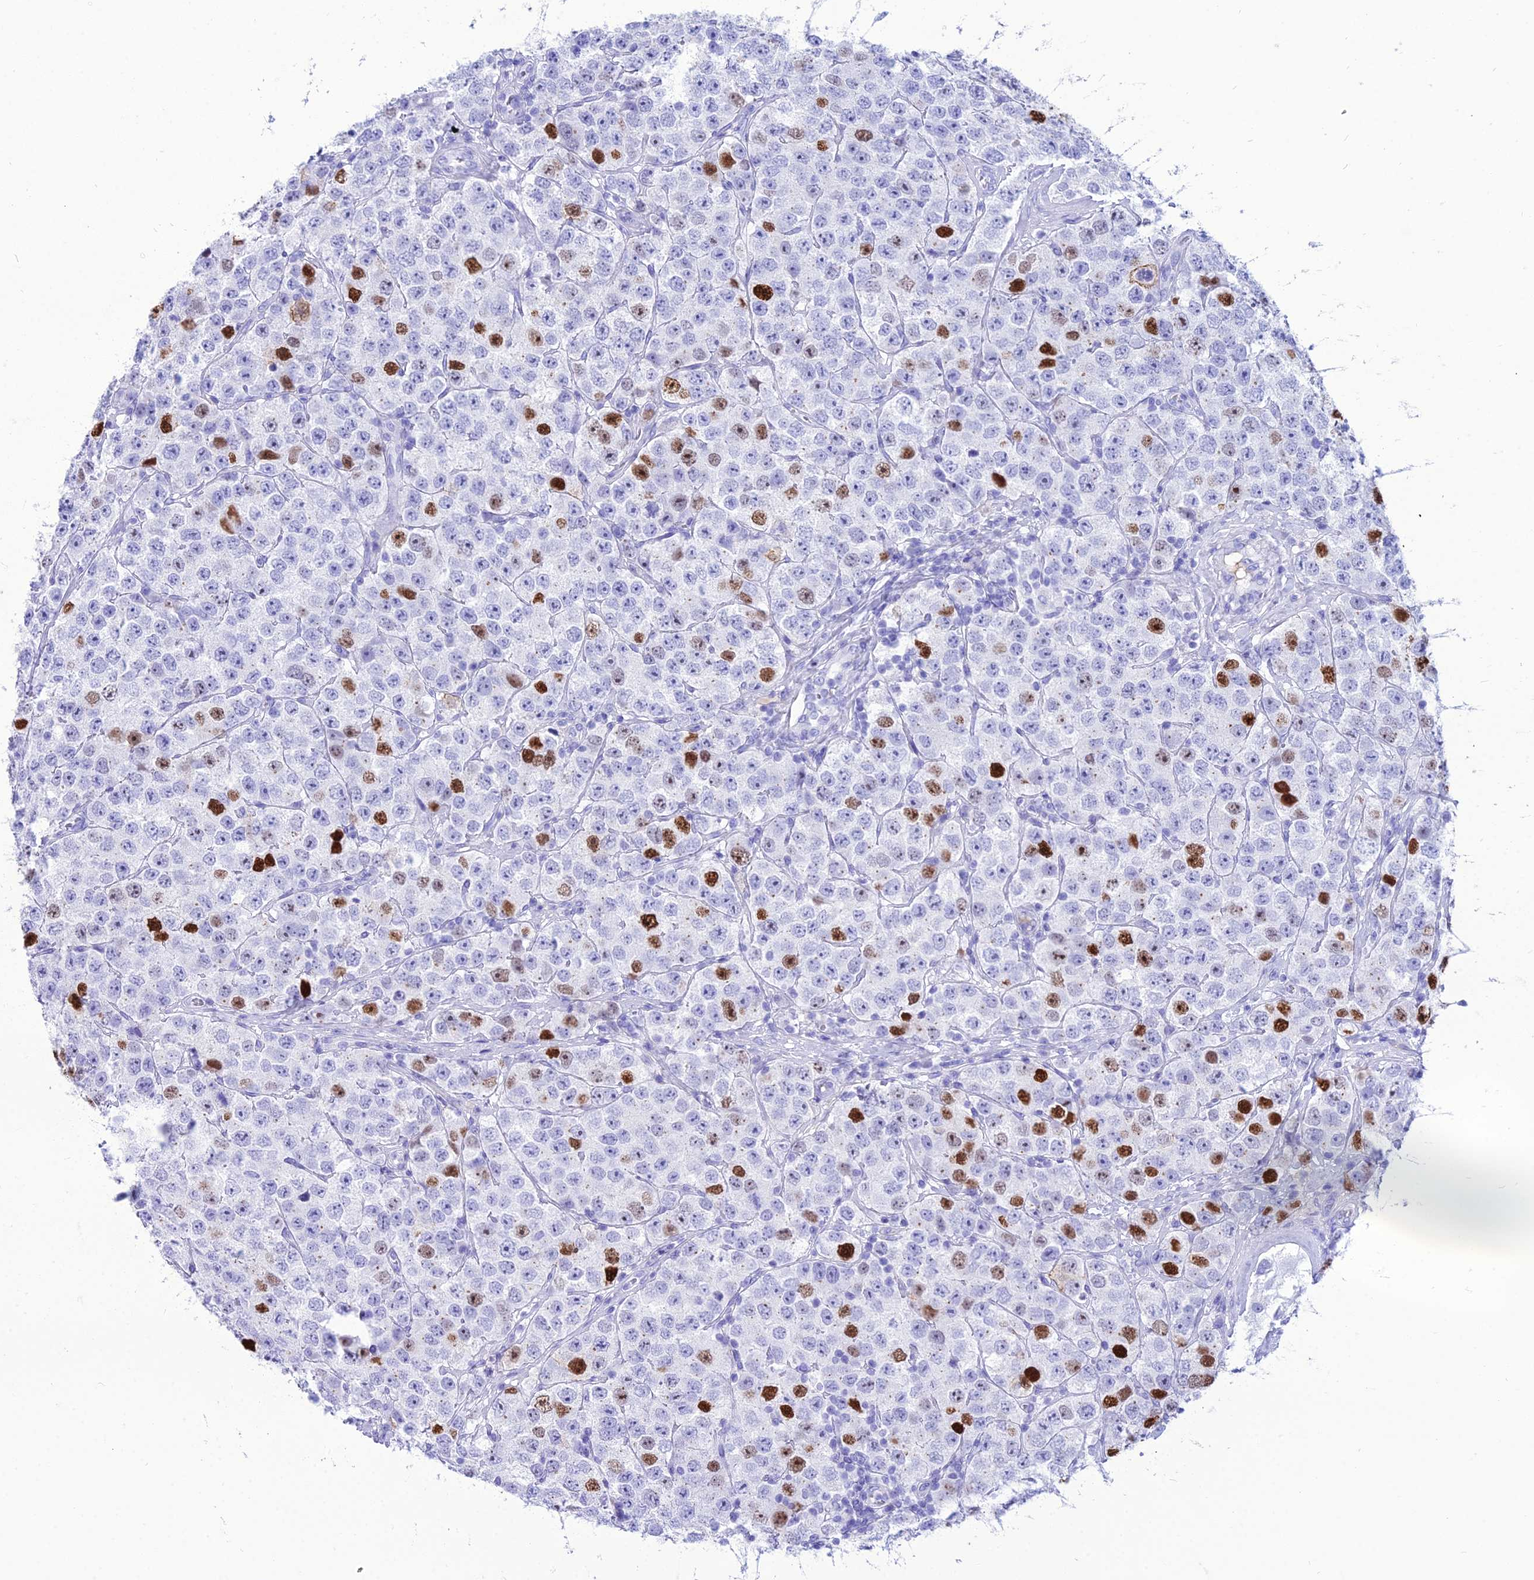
{"staining": {"intensity": "strong", "quantity": "<25%", "location": "nuclear"}, "tissue": "testis cancer", "cell_type": "Tumor cells", "image_type": "cancer", "snomed": [{"axis": "morphology", "description": "Seminoma, NOS"}, {"axis": "topography", "description": "Testis"}], "caption": "An image of testis cancer stained for a protein reveals strong nuclear brown staining in tumor cells.", "gene": "PNMA5", "patient": {"sex": "male", "age": 28}}